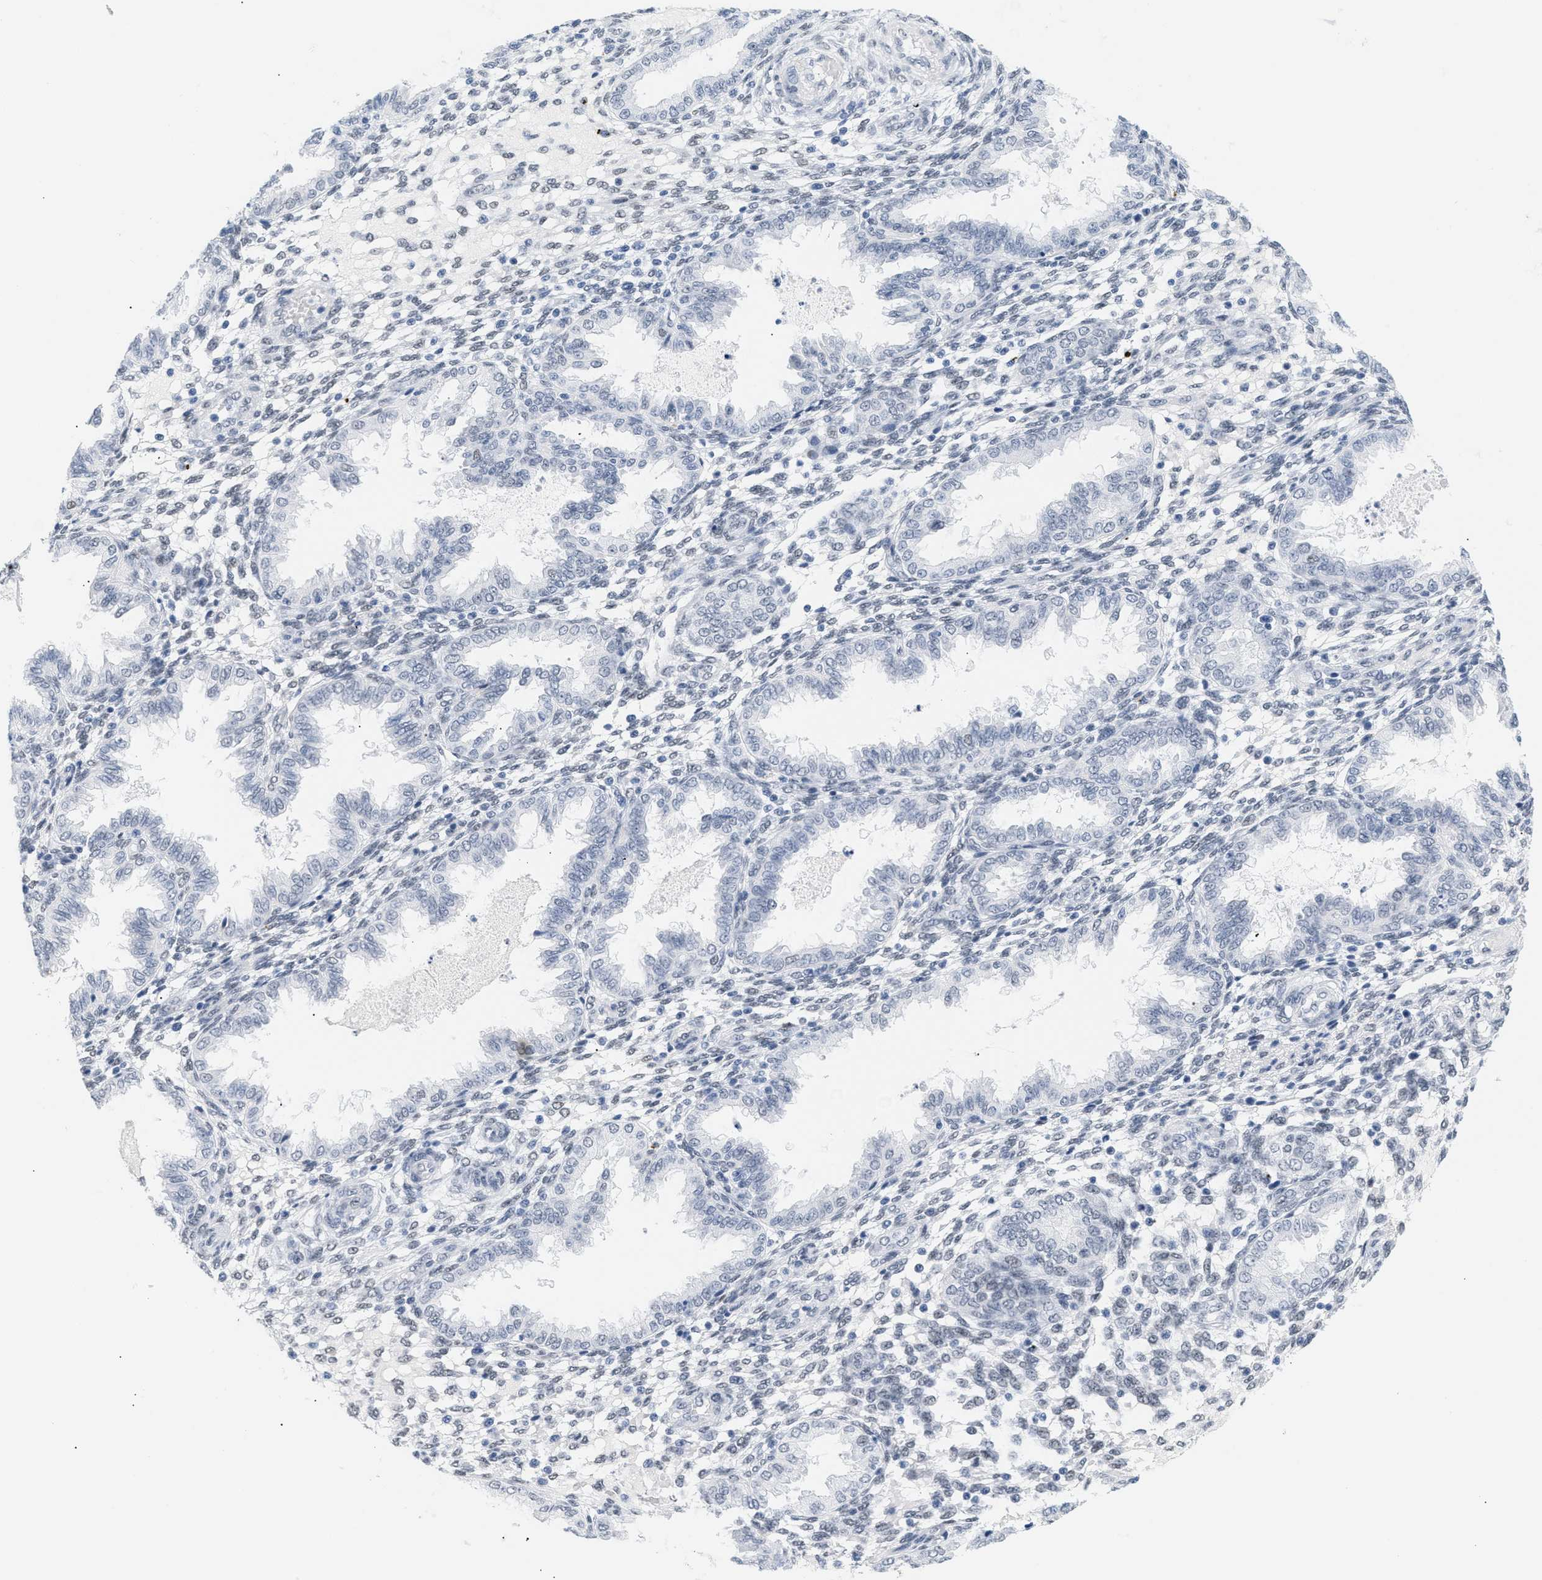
{"staining": {"intensity": "weak", "quantity": "<25%", "location": "nuclear"}, "tissue": "endometrium", "cell_type": "Cells in endometrial stroma", "image_type": "normal", "snomed": [{"axis": "morphology", "description": "Normal tissue, NOS"}, {"axis": "topography", "description": "Endometrium"}], "caption": "This histopathology image is of benign endometrium stained with IHC to label a protein in brown with the nuclei are counter-stained blue. There is no positivity in cells in endometrial stroma. (IHC, brightfield microscopy, high magnification).", "gene": "ELN", "patient": {"sex": "female", "age": 33}}